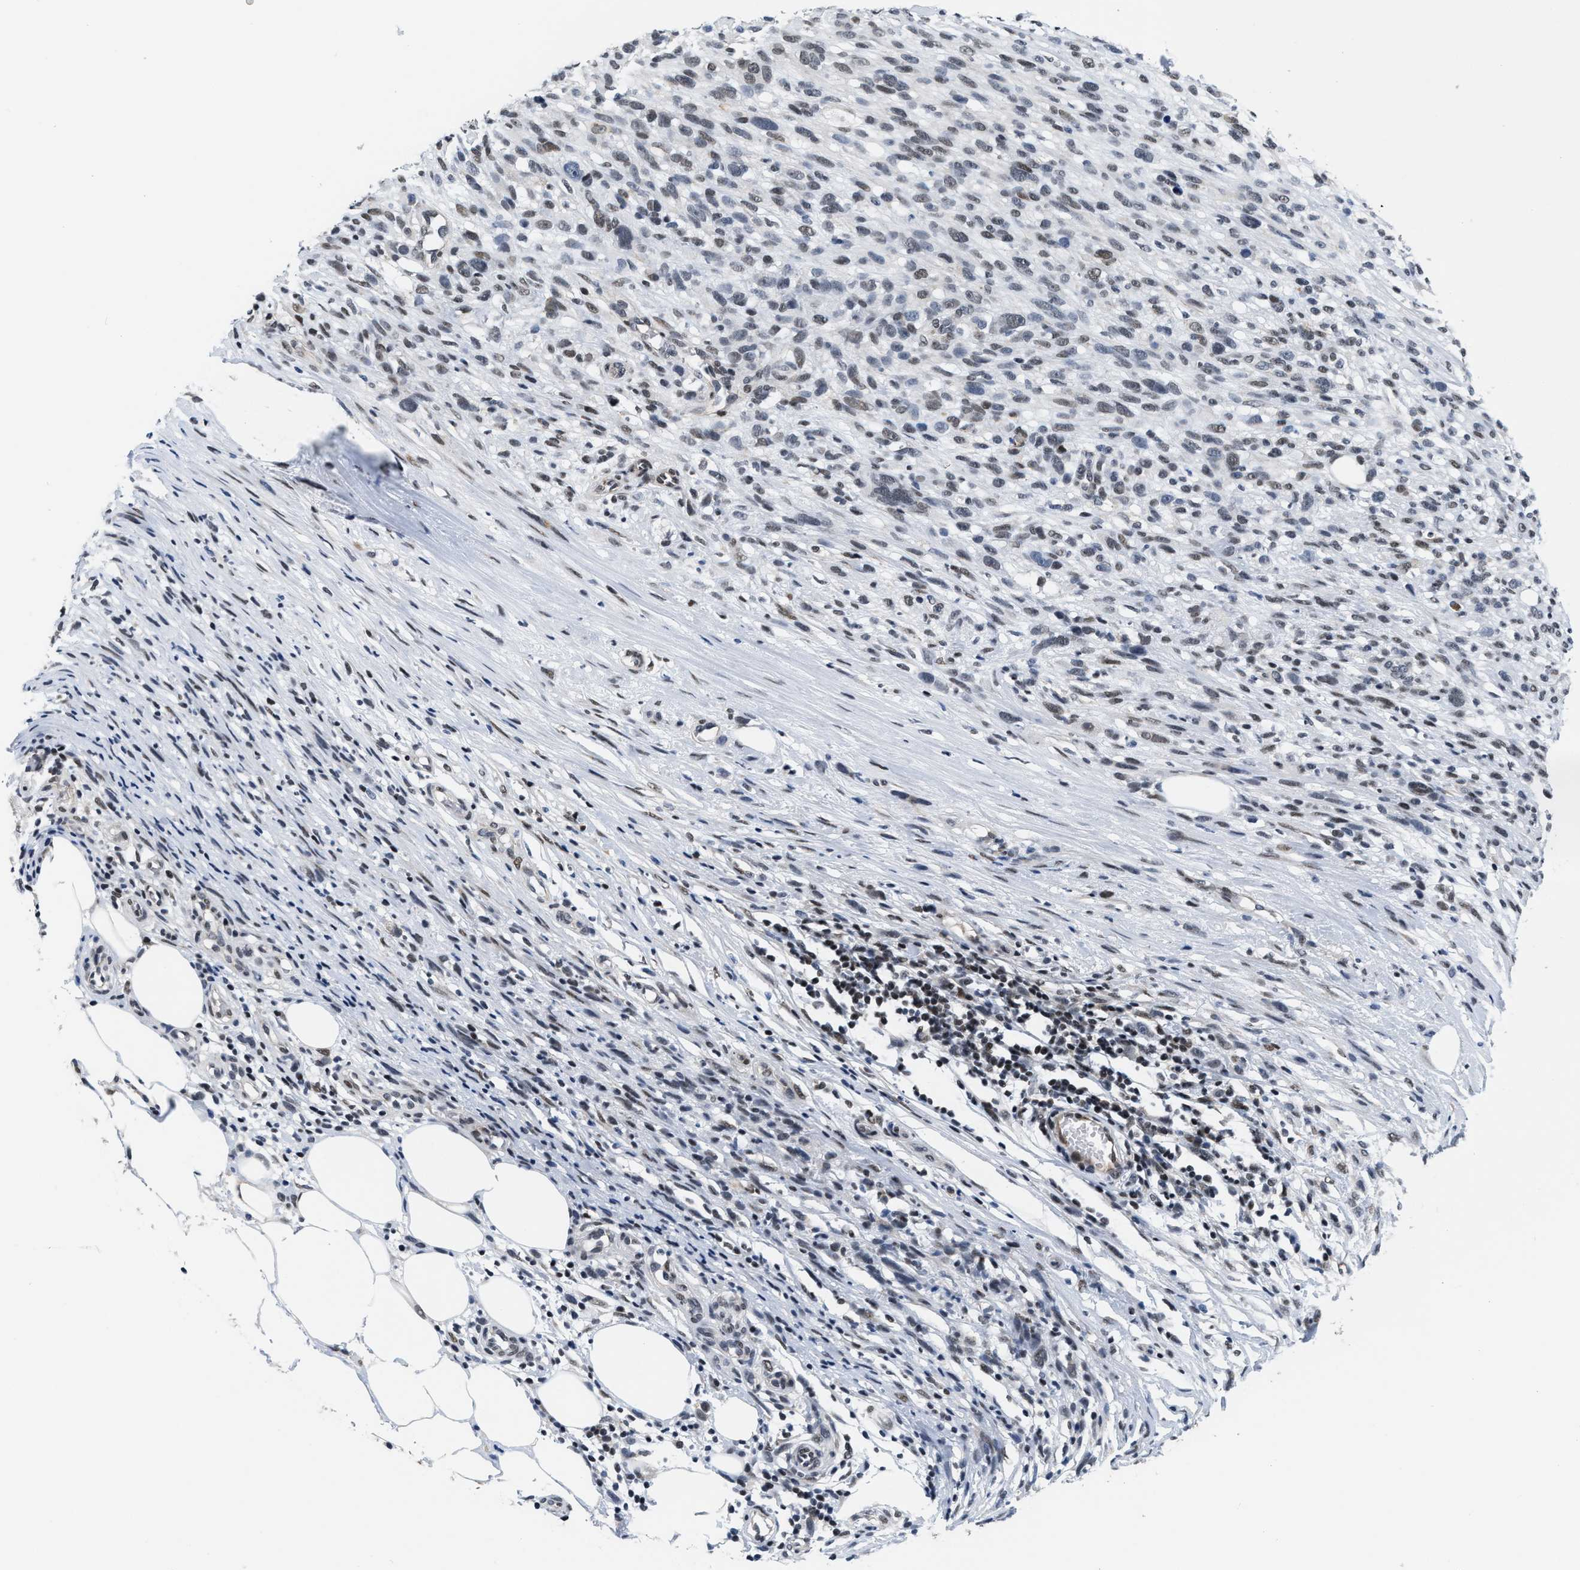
{"staining": {"intensity": "weak", "quantity": "25%-75%", "location": "nuclear"}, "tissue": "melanoma", "cell_type": "Tumor cells", "image_type": "cancer", "snomed": [{"axis": "morphology", "description": "Malignant melanoma, NOS"}, {"axis": "topography", "description": "Skin"}], "caption": "Protein analysis of melanoma tissue shows weak nuclear positivity in about 25%-75% of tumor cells.", "gene": "MIER1", "patient": {"sex": "female", "age": 55}}